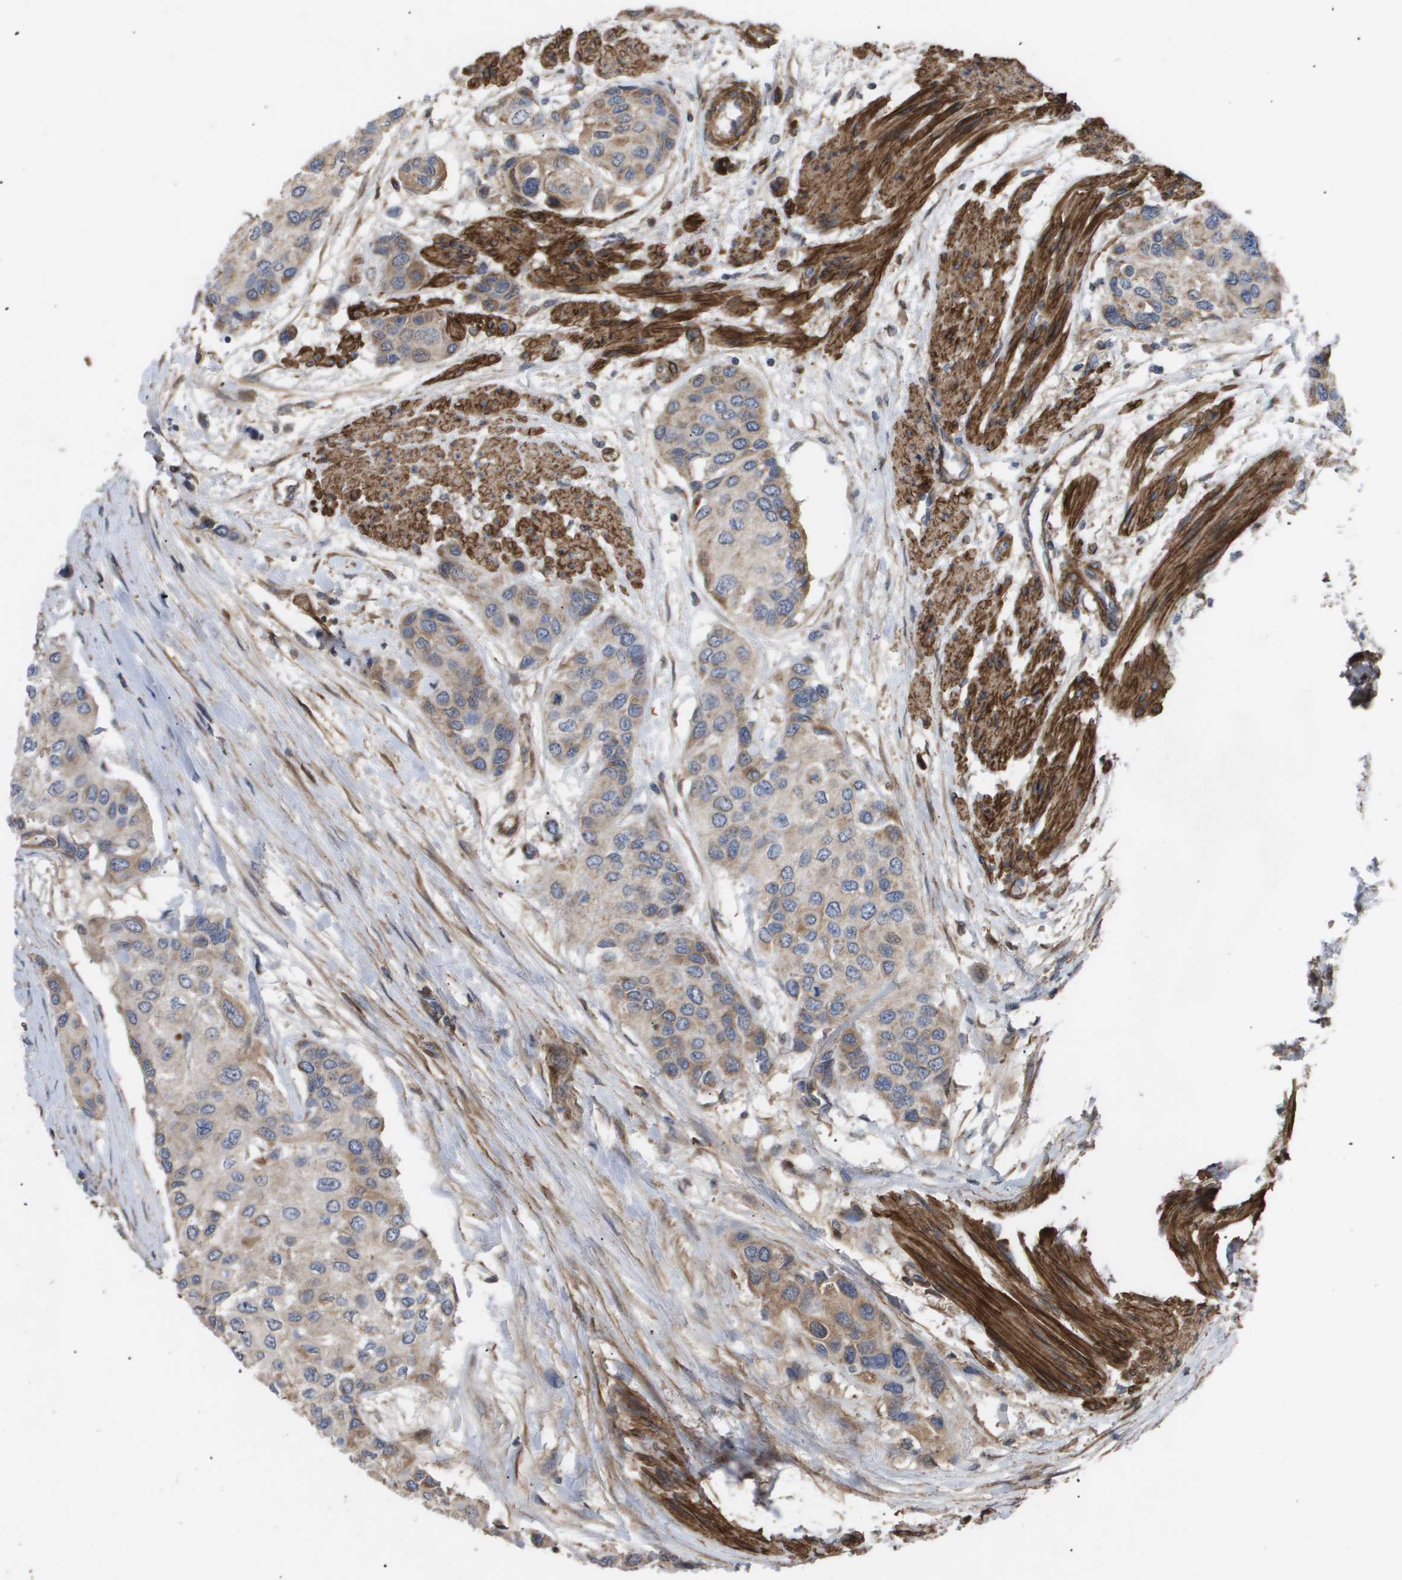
{"staining": {"intensity": "moderate", "quantity": ">75%", "location": "cytoplasmic/membranous"}, "tissue": "urothelial cancer", "cell_type": "Tumor cells", "image_type": "cancer", "snomed": [{"axis": "morphology", "description": "Urothelial carcinoma, High grade"}, {"axis": "topography", "description": "Urinary bladder"}], "caption": "Protein staining of urothelial carcinoma (high-grade) tissue exhibits moderate cytoplasmic/membranous positivity in approximately >75% of tumor cells.", "gene": "TNS1", "patient": {"sex": "female", "age": 56}}